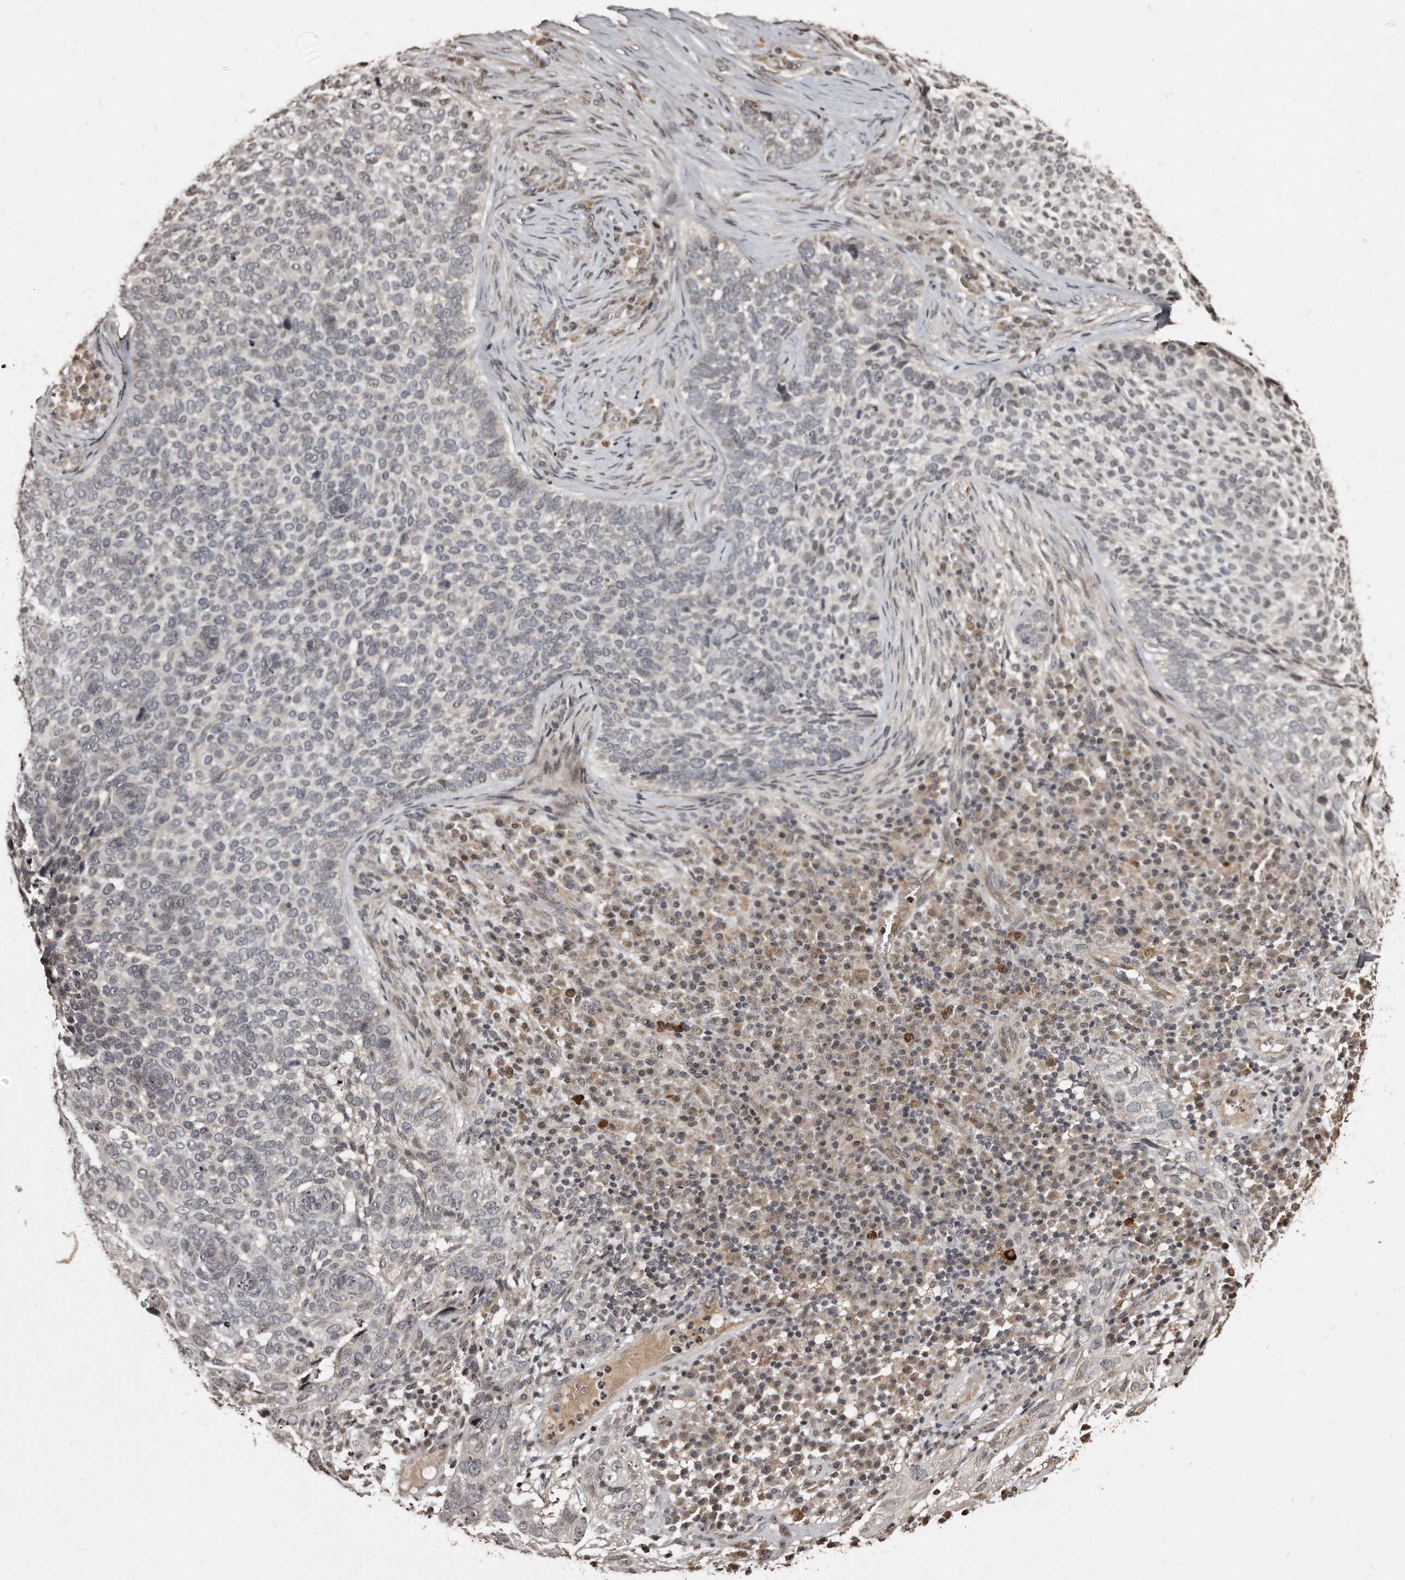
{"staining": {"intensity": "negative", "quantity": "none", "location": "none"}, "tissue": "skin cancer", "cell_type": "Tumor cells", "image_type": "cancer", "snomed": [{"axis": "morphology", "description": "Basal cell carcinoma"}, {"axis": "topography", "description": "Skin"}], "caption": "High power microscopy image of an immunohistochemistry (IHC) photomicrograph of skin basal cell carcinoma, revealing no significant positivity in tumor cells. (Immunohistochemistry, brightfield microscopy, high magnification).", "gene": "TSHR", "patient": {"sex": "female", "age": 64}}